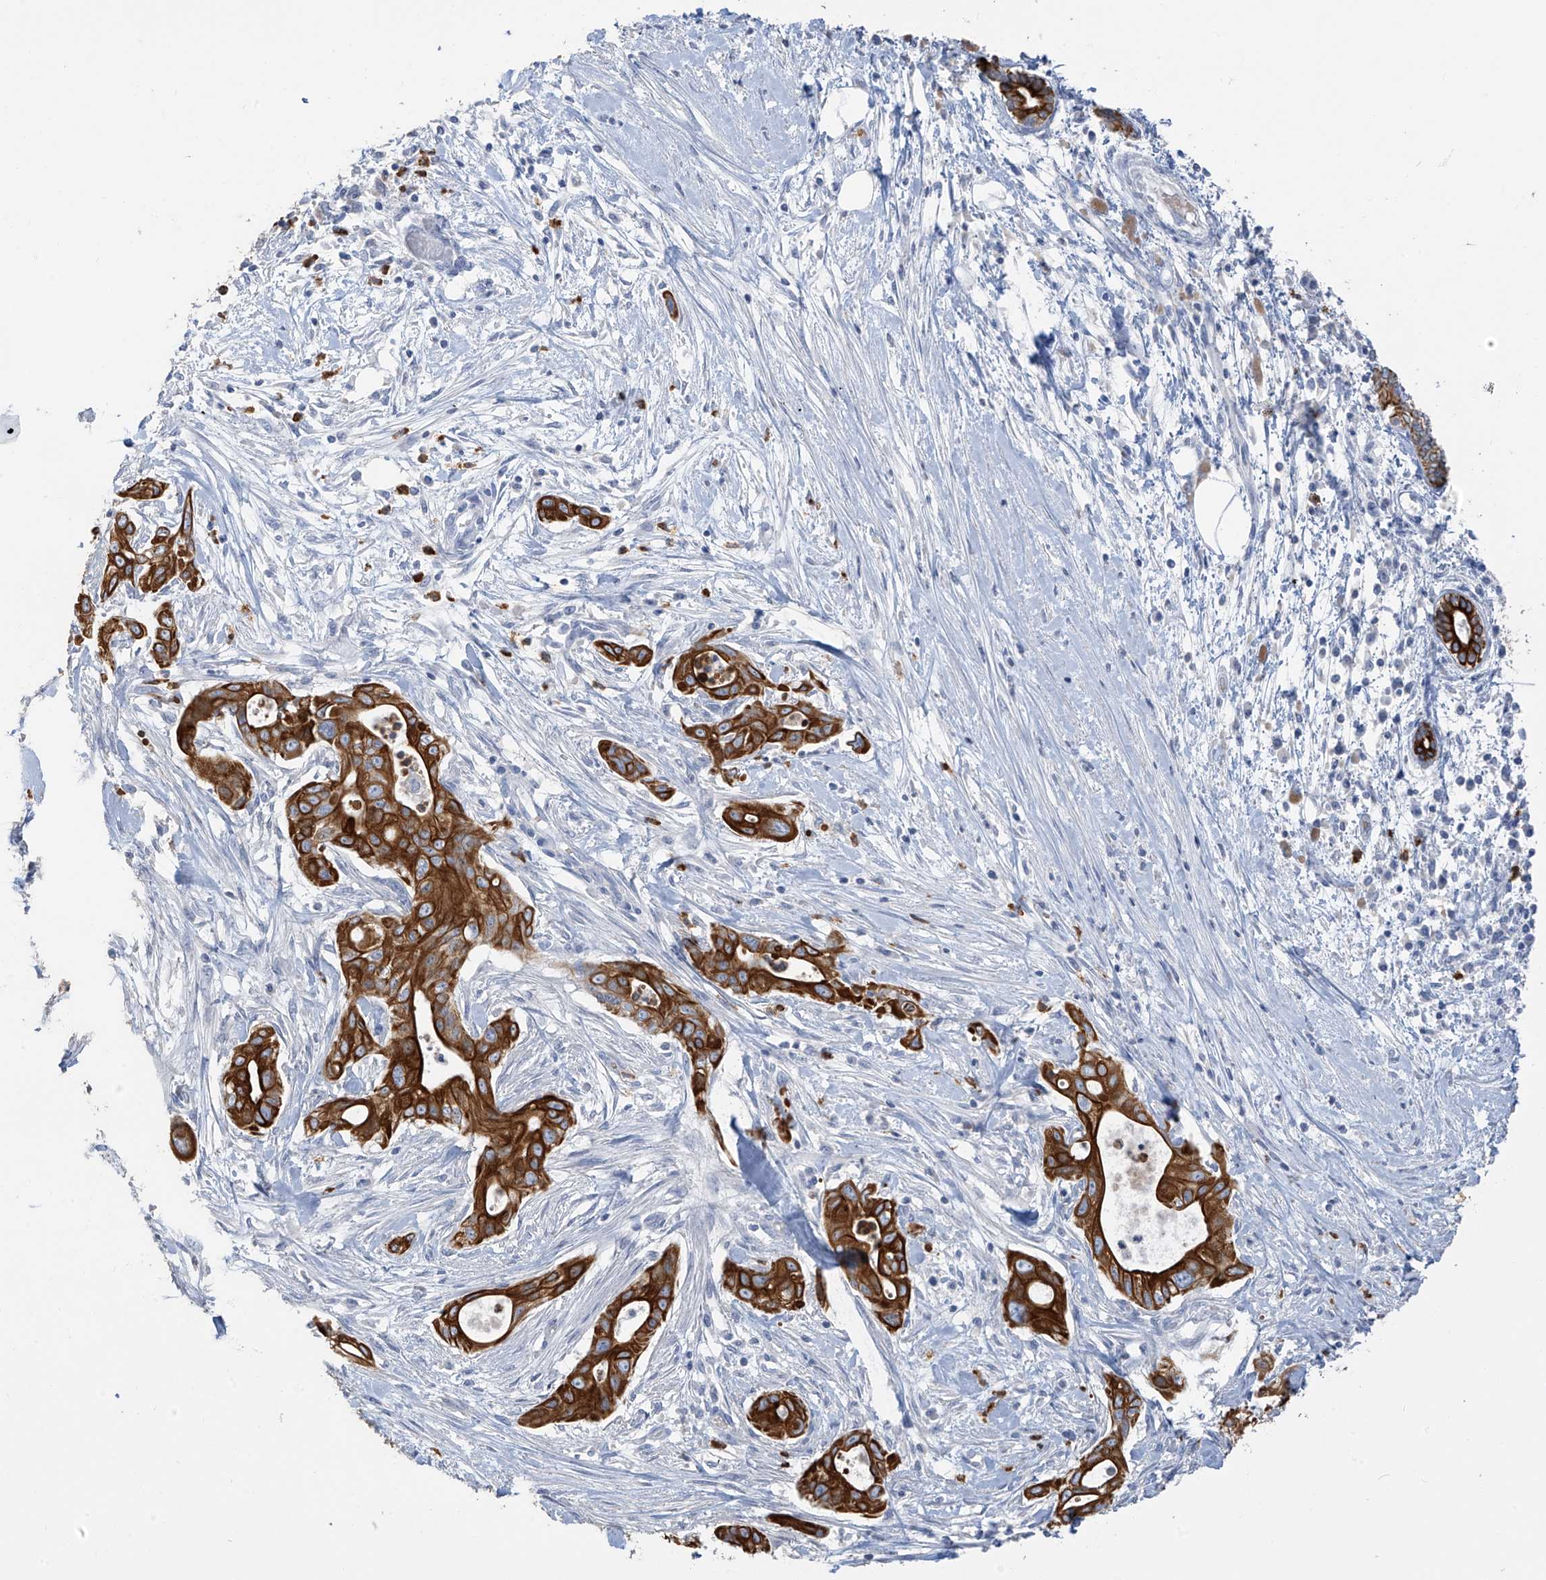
{"staining": {"intensity": "strong", "quantity": ">75%", "location": "cytoplasmic/membranous"}, "tissue": "pancreatic cancer", "cell_type": "Tumor cells", "image_type": "cancer", "snomed": [{"axis": "morphology", "description": "Adenocarcinoma, NOS"}, {"axis": "topography", "description": "Pancreas"}], "caption": "Pancreatic cancer (adenocarcinoma) tissue reveals strong cytoplasmic/membranous positivity in about >75% of tumor cells", "gene": "PAFAH1B3", "patient": {"sex": "male", "age": 58}}